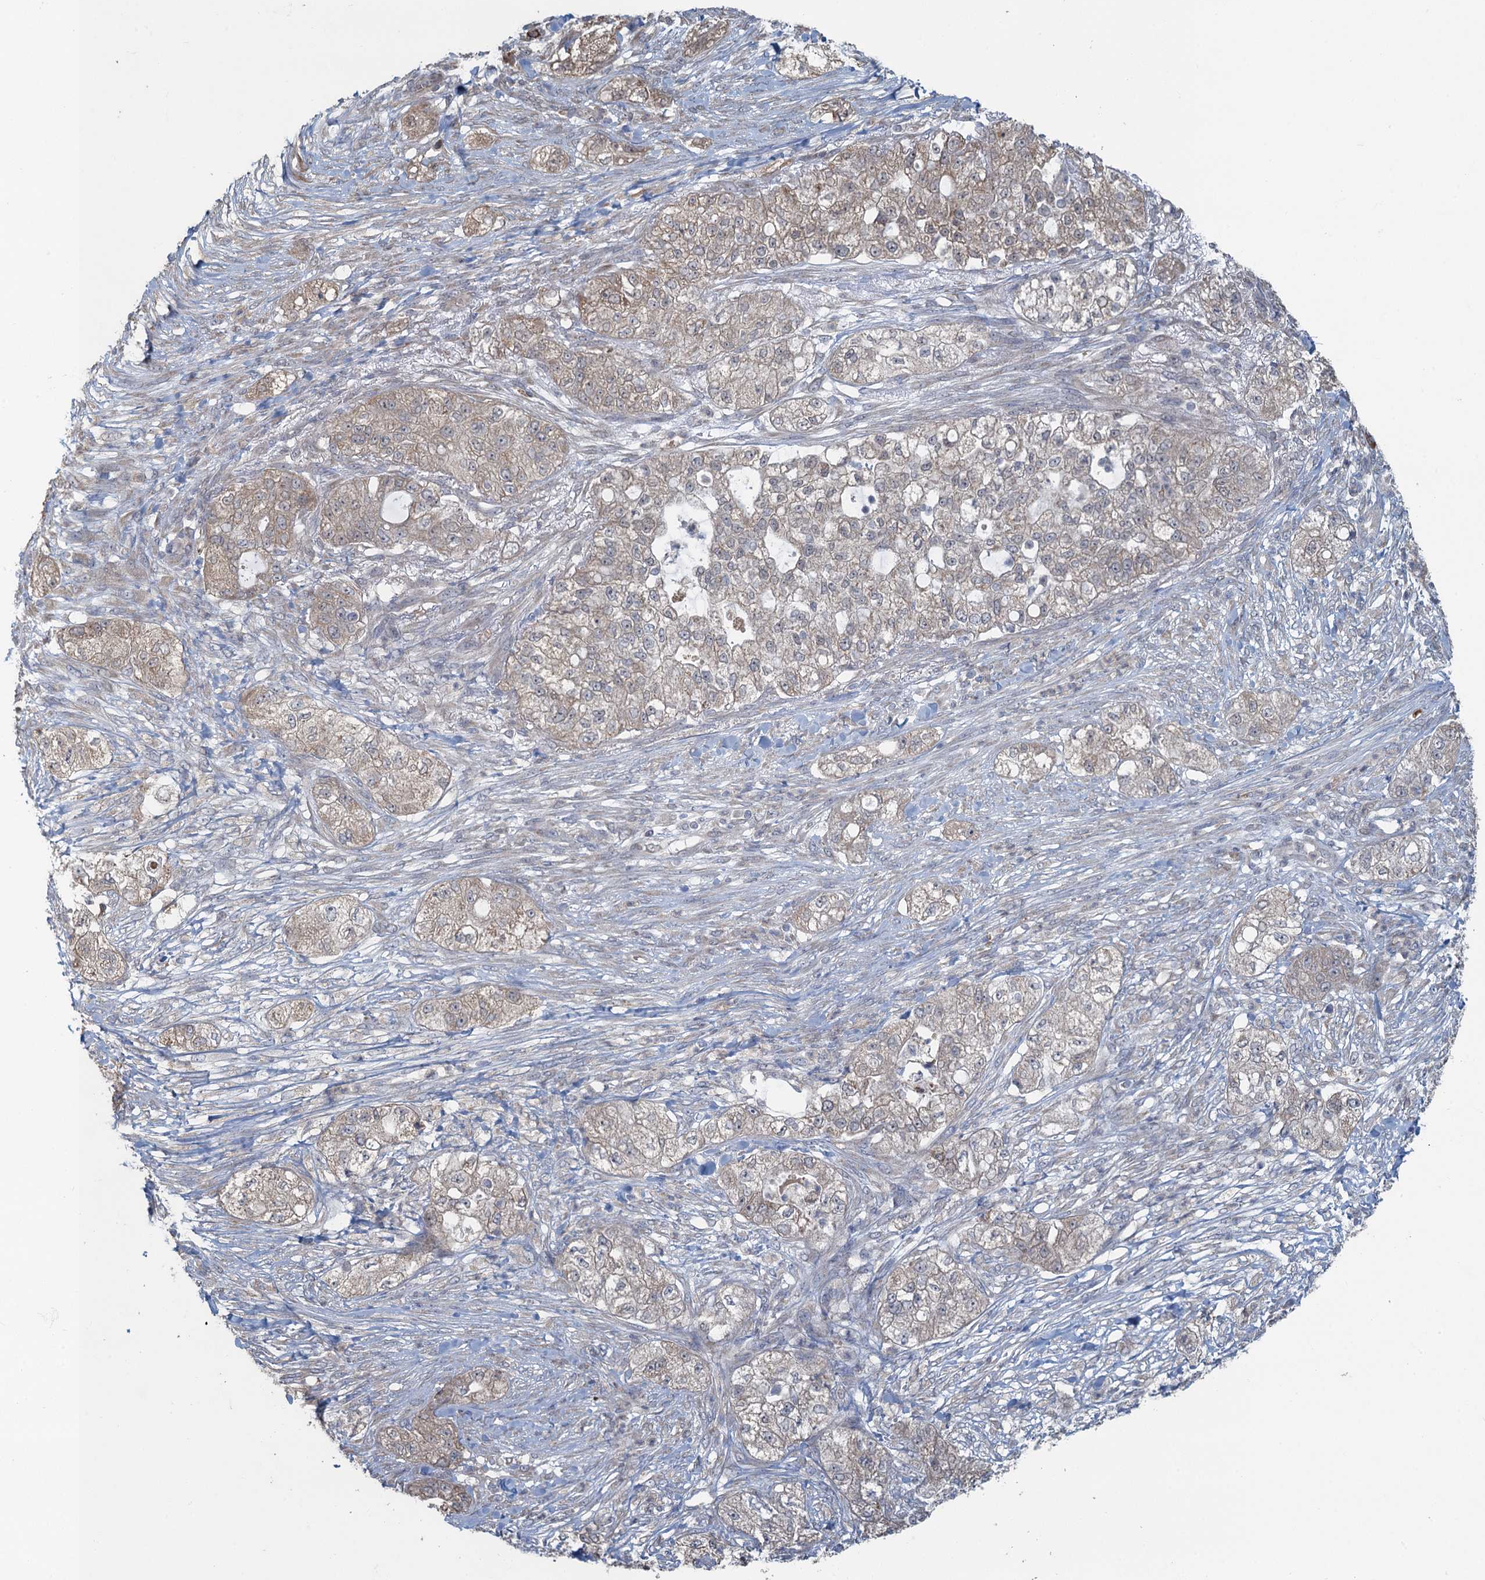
{"staining": {"intensity": "weak", "quantity": "<25%", "location": "cytoplasmic/membranous"}, "tissue": "pancreatic cancer", "cell_type": "Tumor cells", "image_type": "cancer", "snomed": [{"axis": "morphology", "description": "Adenocarcinoma, NOS"}, {"axis": "topography", "description": "Pancreas"}], "caption": "This is an immunohistochemistry (IHC) photomicrograph of pancreatic cancer. There is no staining in tumor cells.", "gene": "TEX35", "patient": {"sex": "female", "age": 78}}